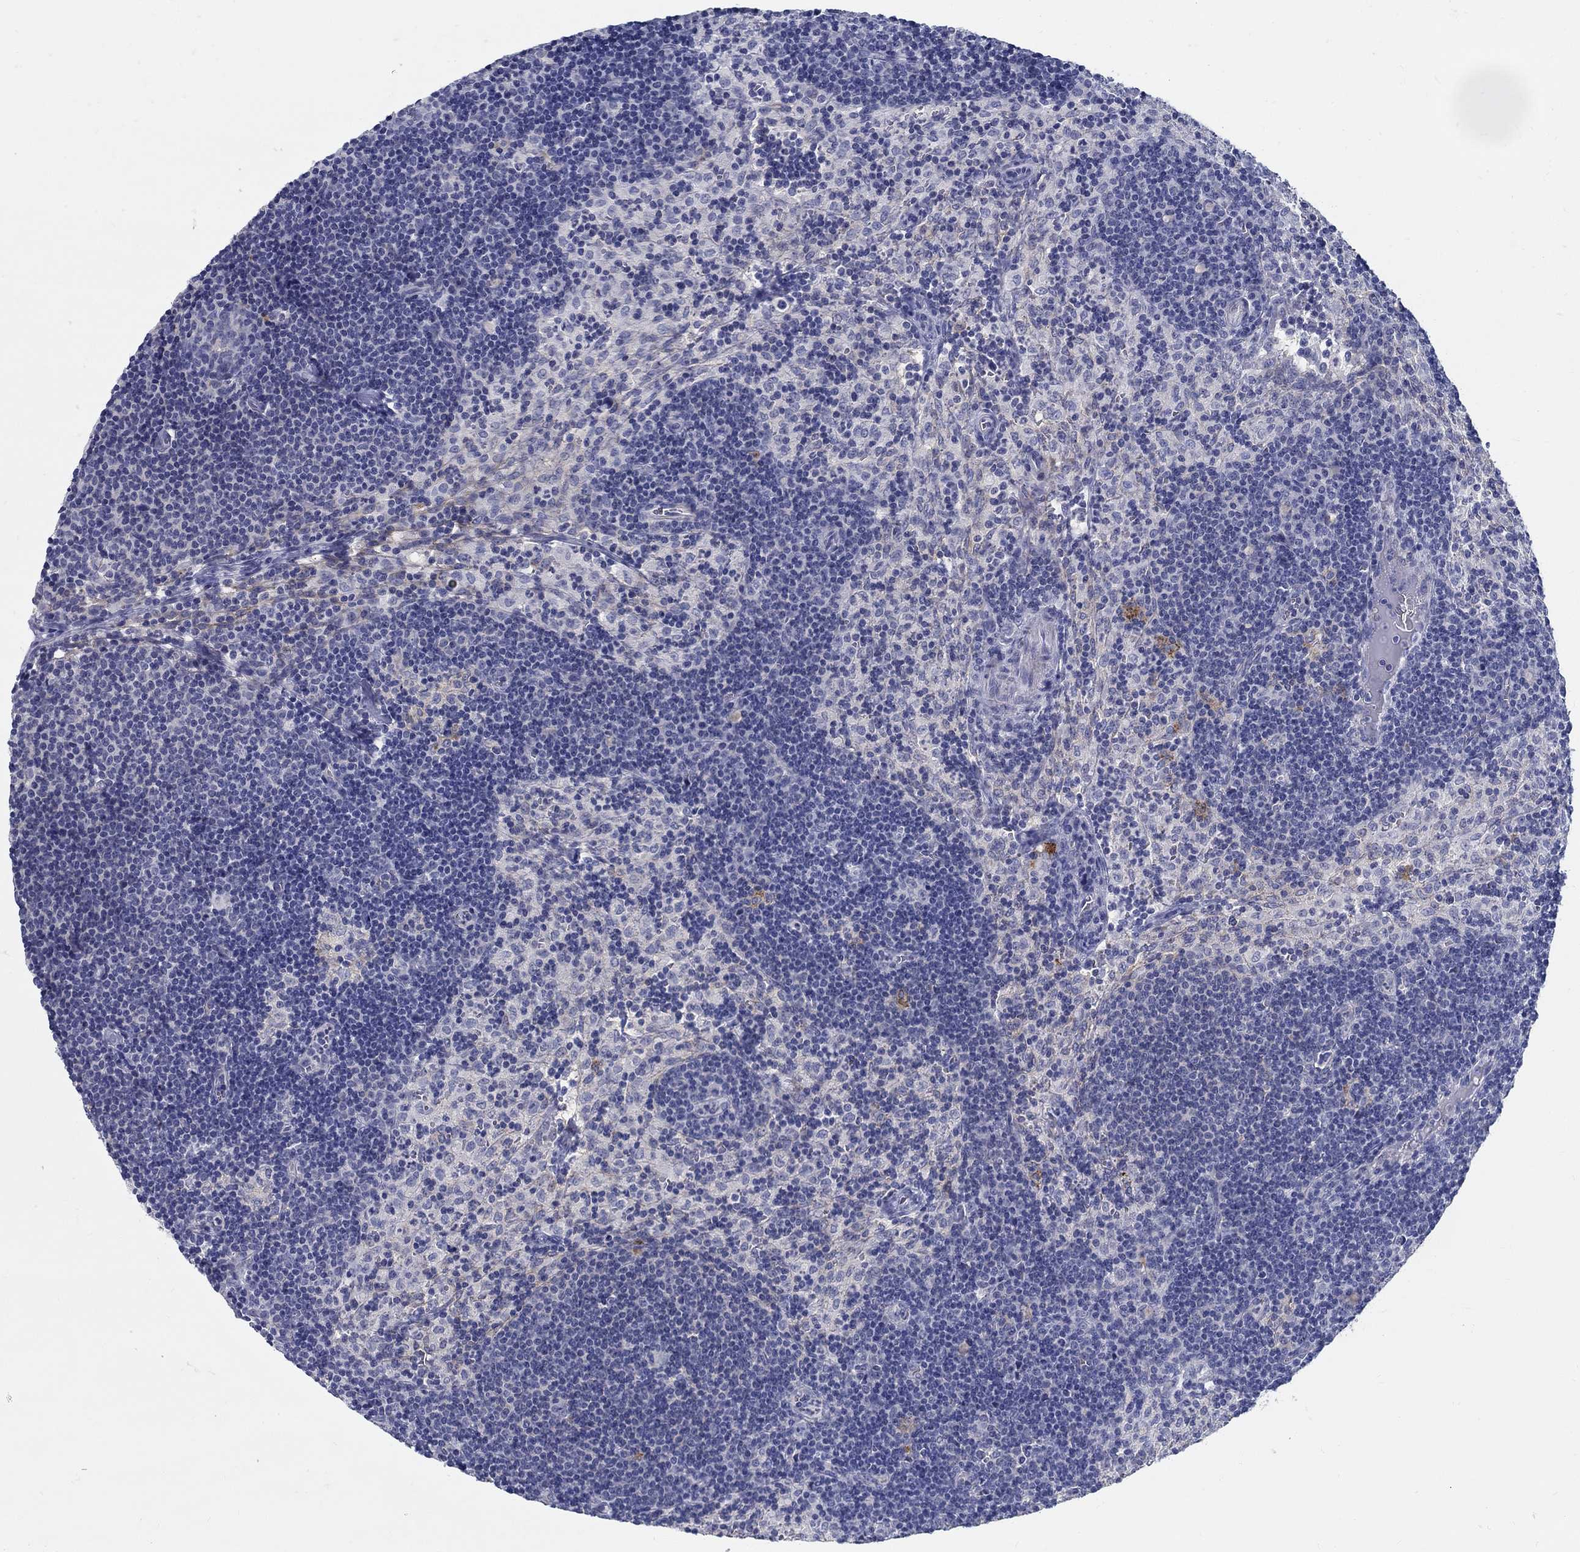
{"staining": {"intensity": "negative", "quantity": "none", "location": "none"}, "tissue": "lymph node", "cell_type": "Germinal center cells", "image_type": "normal", "snomed": [{"axis": "morphology", "description": "Normal tissue, NOS"}, {"axis": "topography", "description": "Lymph node"}], "caption": "Photomicrograph shows no protein staining in germinal center cells of unremarkable lymph node. (Stains: DAB (3,3'-diaminobenzidine) immunohistochemistry with hematoxylin counter stain, Microscopy: brightfield microscopy at high magnification).", "gene": "RAP1GAP", "patient": {"sex": "female", "age": 34}}